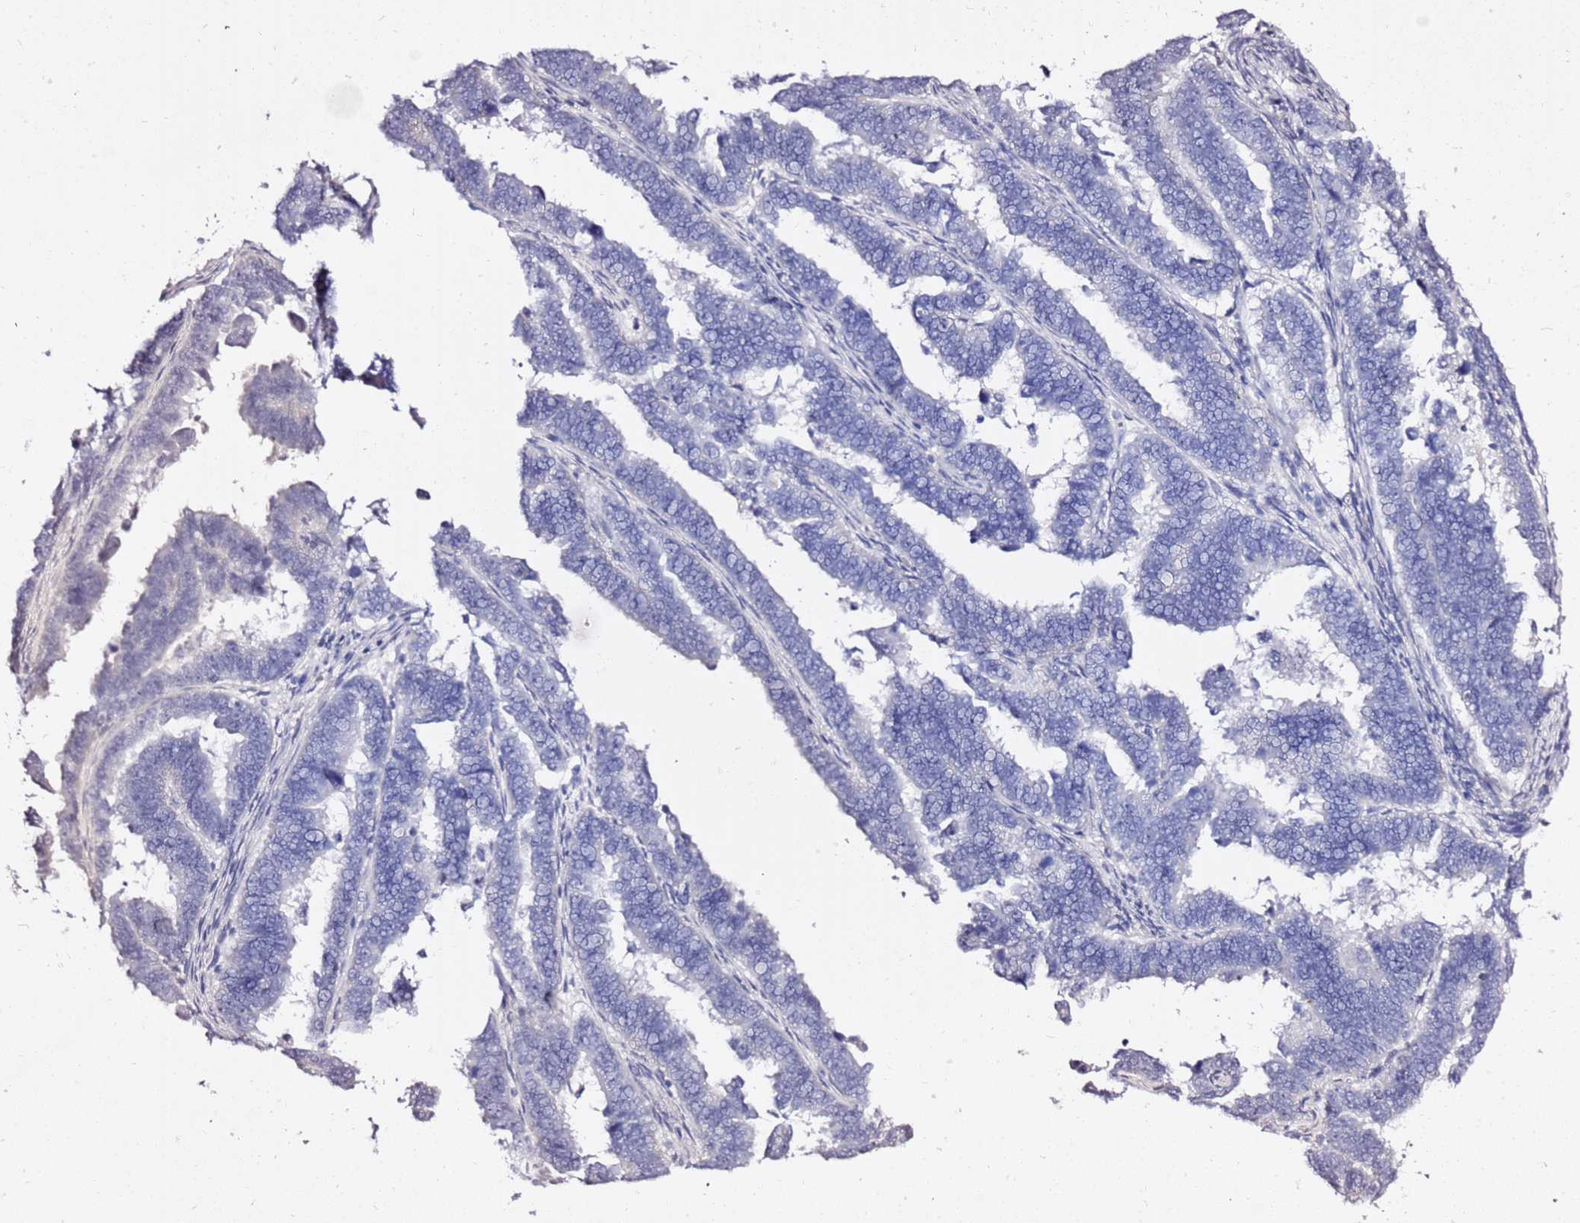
{"staining": {"intensity": "negative", "quantity": "none", "location": "none"}, "tissue": "endometrial cancer", "cell_type": "Tumor cells", "image_type": "cancer", "snomed": [{"axis": "morphology", "description": "Adenocarcinoma, NOS"}, {"axis": "topography", "description": "Endometrium"}], "caption": "High power microscopy photomicrograph of an IHC image of endometrial cancer (adenocarcinoma), revealing no significant positivity in tumor cells.", "gene": "LIPF", "patient": {"sex": "female", "age": 75}}